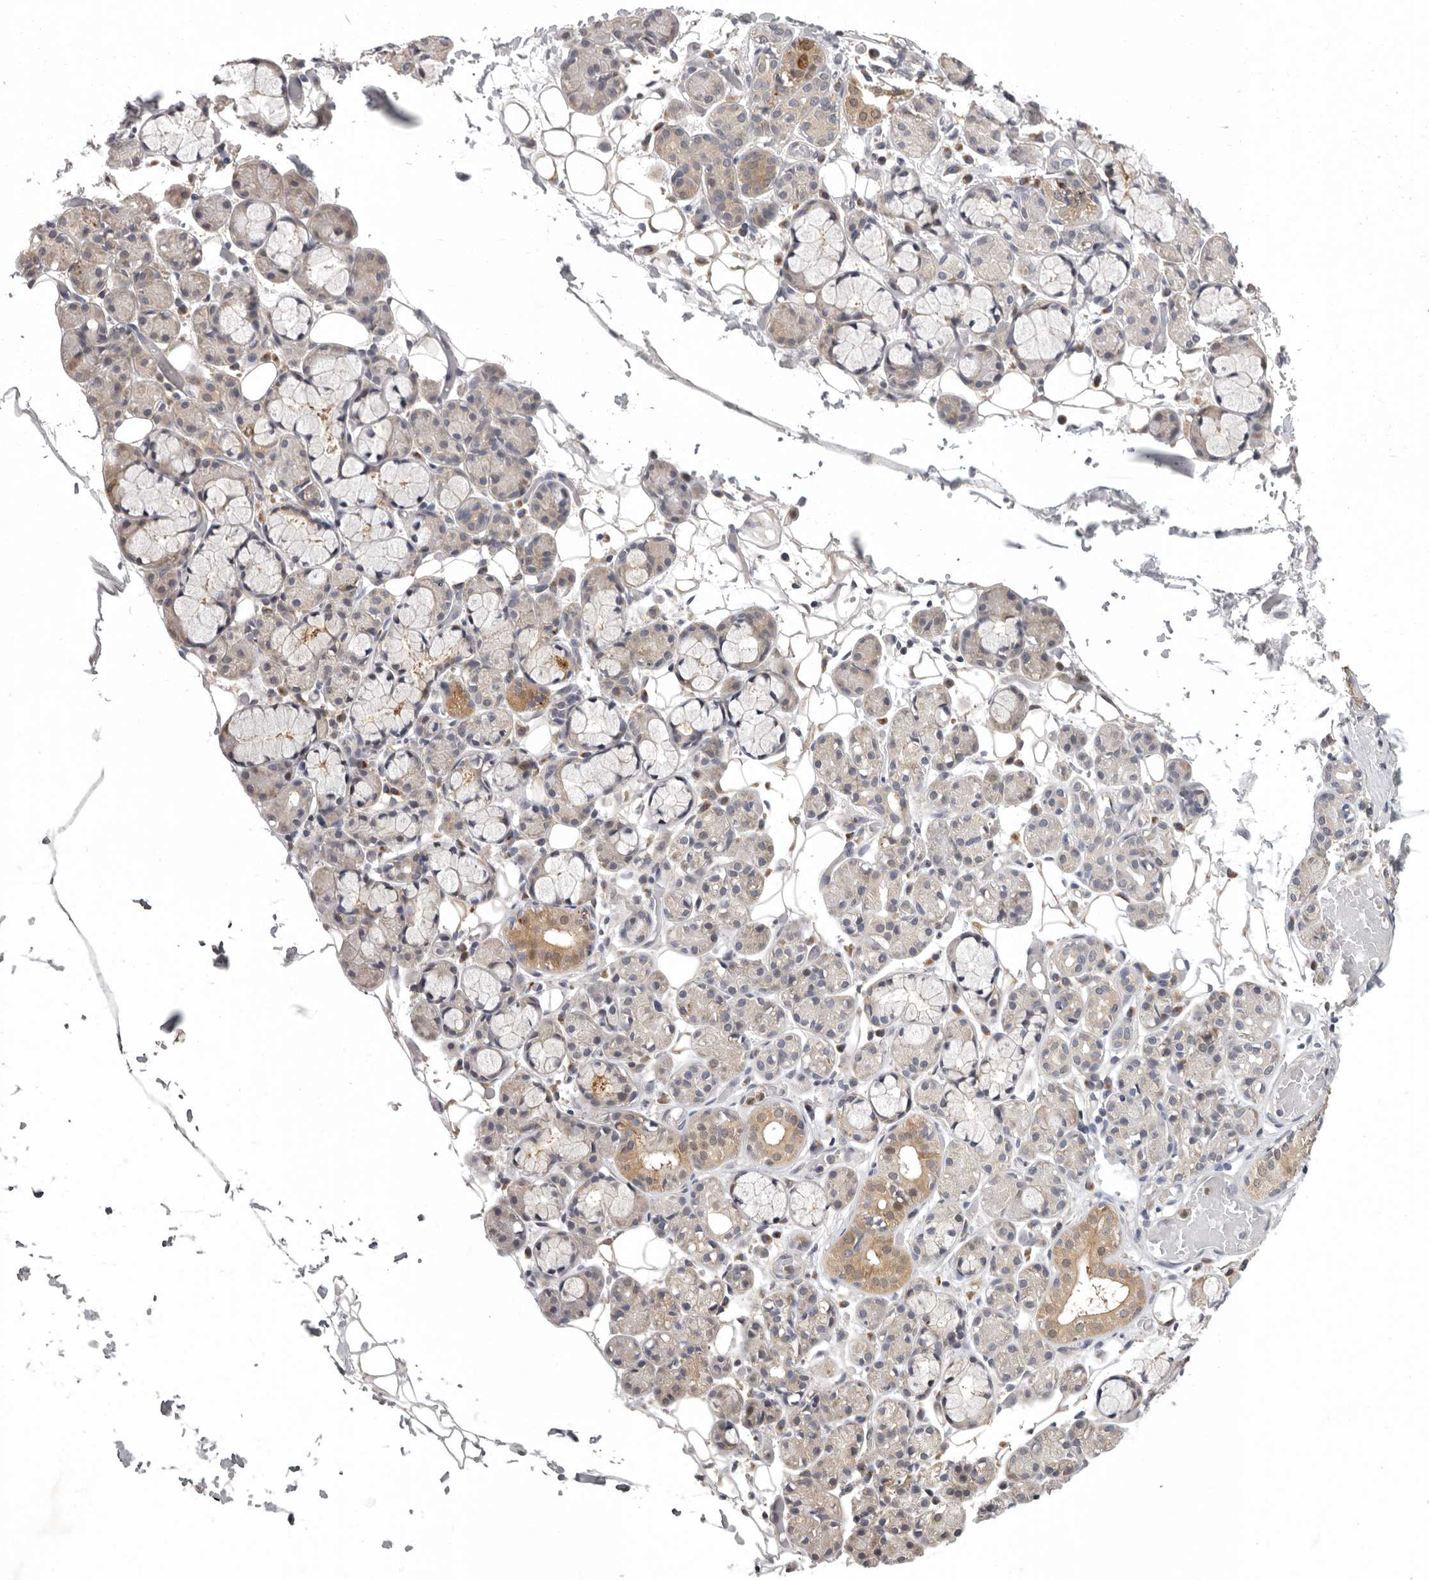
{"staining": {"intensity": "moderate", "quantity": "<25%", "location": "cytoplasmic/membranous"}, "tissue": "salivary gland", "cell_type": "Glandular cells", "image_type": "normal", "snomed": [{"axis": "morphology", "description": "Normal tissue, NOS"}, {"axis": "topography", "description": "Salivary gland"}], "caption": "Glandular cells reveal low levels of moderate cytoplasmic/membranous staining in about <25% of cells in normal human salivary gland. (DAB IHC with brightfield microscopy, high magnification).", "gene": "RALGPS2", "patient": {"sex": "male", "age": 63}}